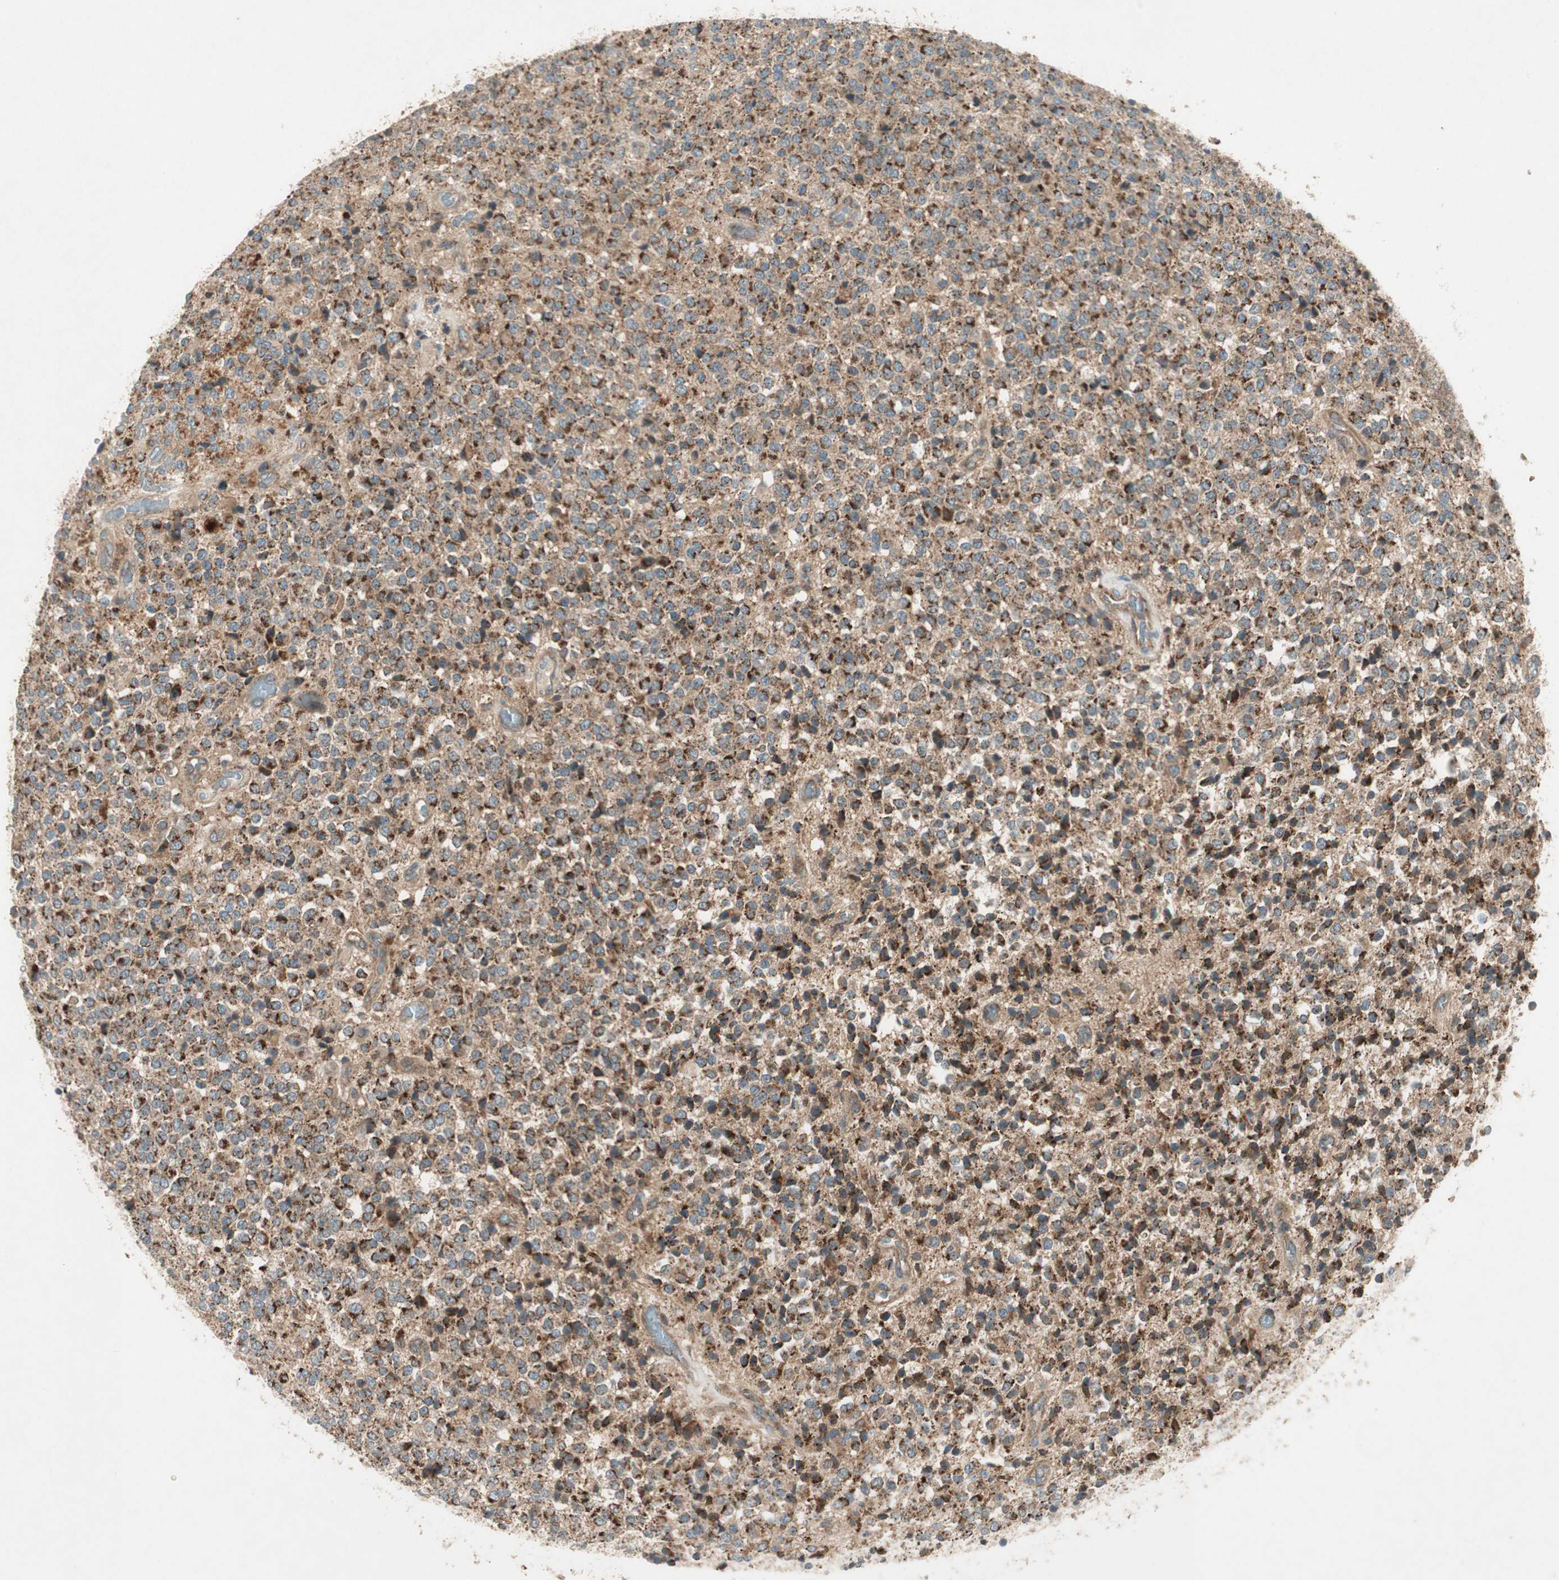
{"staining": {"intensity": "strong", "quantity": ">75%", "location": "cytoplasmic/membranous"}, "tissue": "glioma", "cell_type": "Tumor cells", "image_type": "cancer", "snomed": [{"axis": "morphology", "description": "Glioma, malignant, High grade"}, {"axis": "topography", "description": "pancreas cauda"}], "caption": "The histopathology image displays a brown stain indicating the presence of a protein in the cytoplasmic/membranous of tumor cells in glioma.", "gene": "CHADL", "patient": {"sex": "male", "age": 60}}